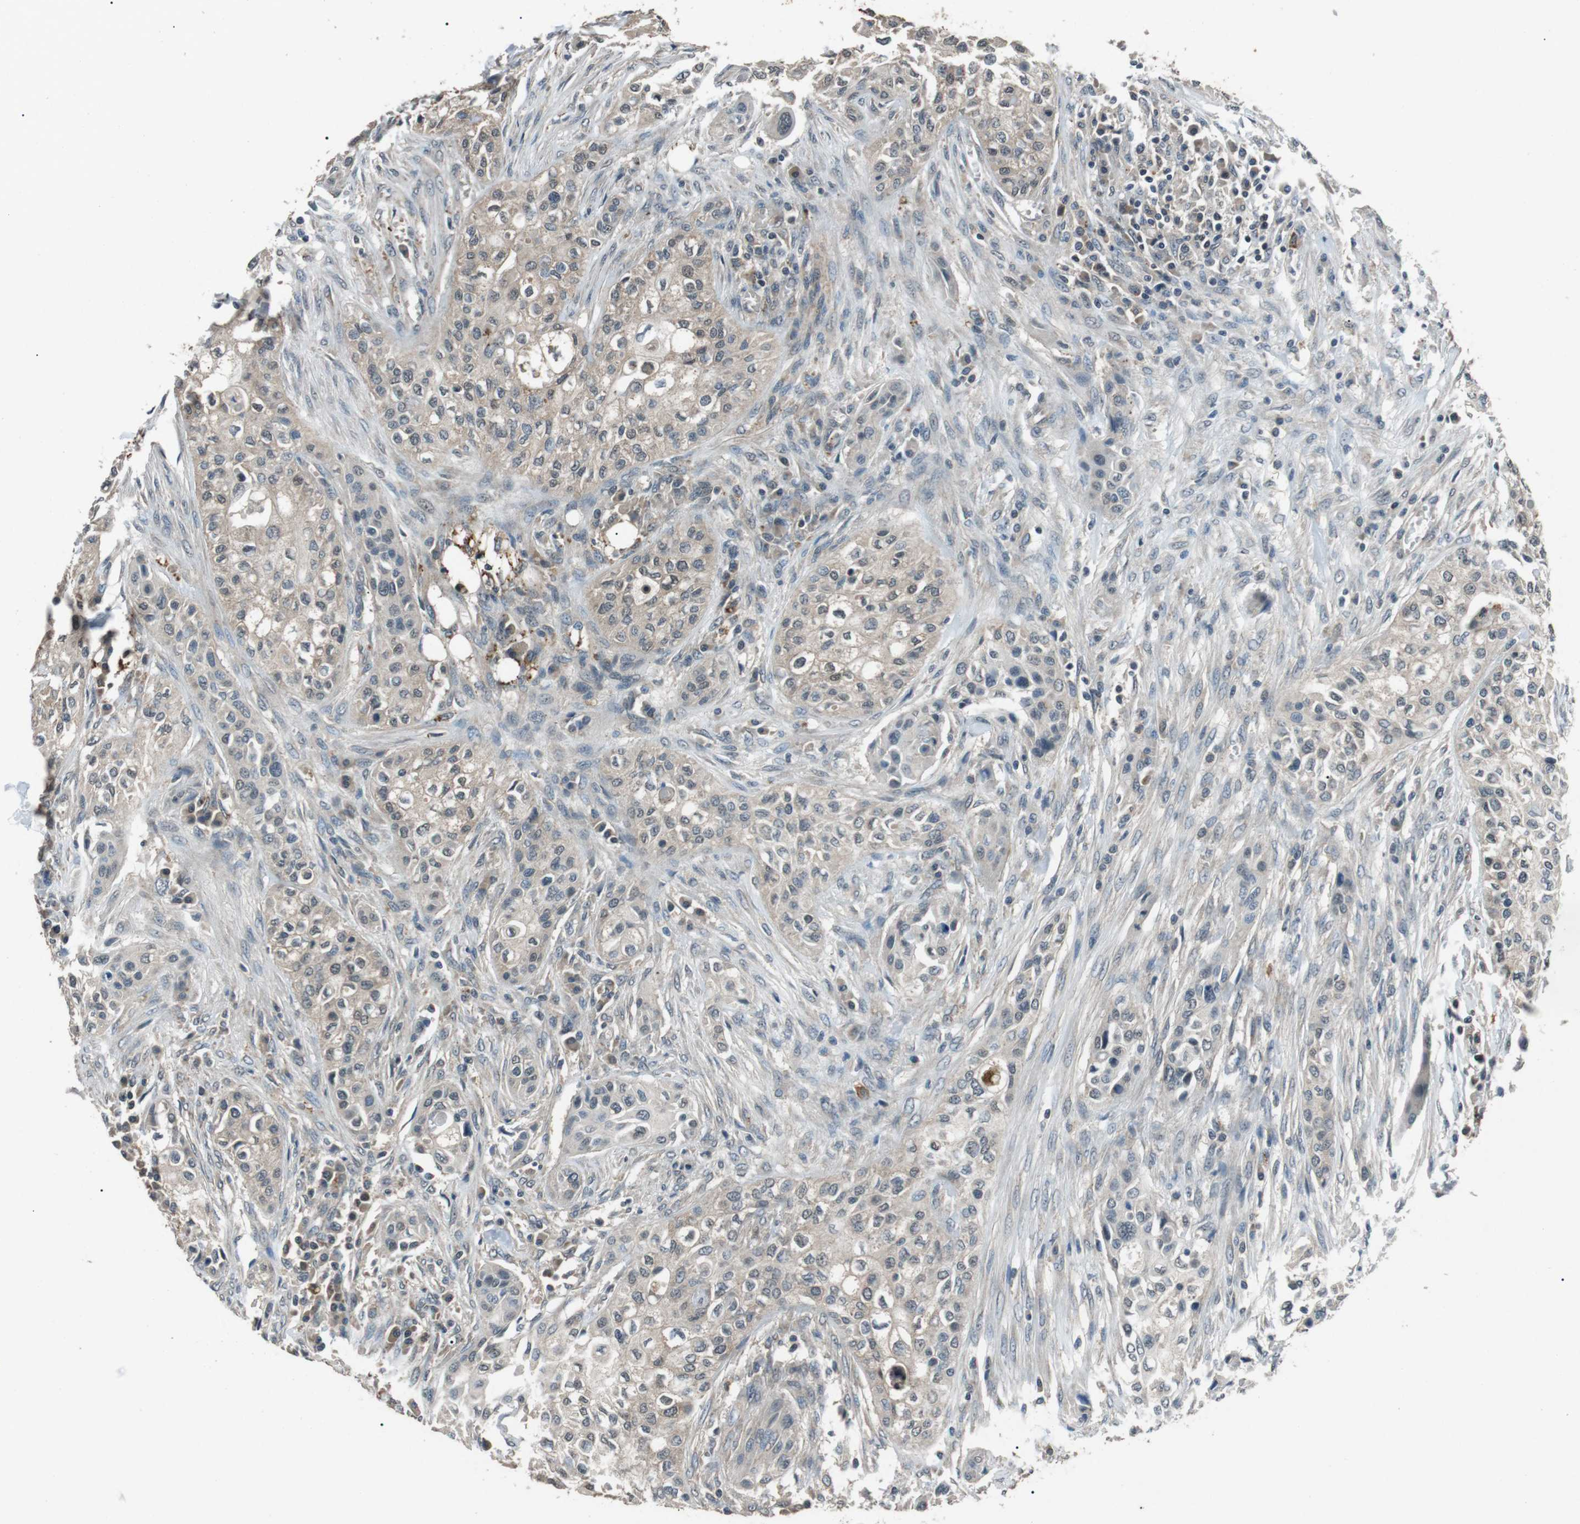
{"staining": {"intensity": "negative", "quantity": "none", "location": "none"}, "tissue": "urothelial cancer", "cell_type": "Tumor cells", "image_type": "cancer", "snomed": [{"axis": "morphology", "description": "Urothelial carcinoma, High grade"}, {"axis": "topography", "description": "Urinary bladder"}], "caption": "Immunohistochemistry histopathology image of high-grade urothelial carcinoma stained for a protein (brown), which demonstrates no positivity in tumor cells. (DAB immunohistochemistry (IHC) with hematoxylin counter stain).", "gene": "NEK7", "patient": {"sex": "male", "age": 74}}